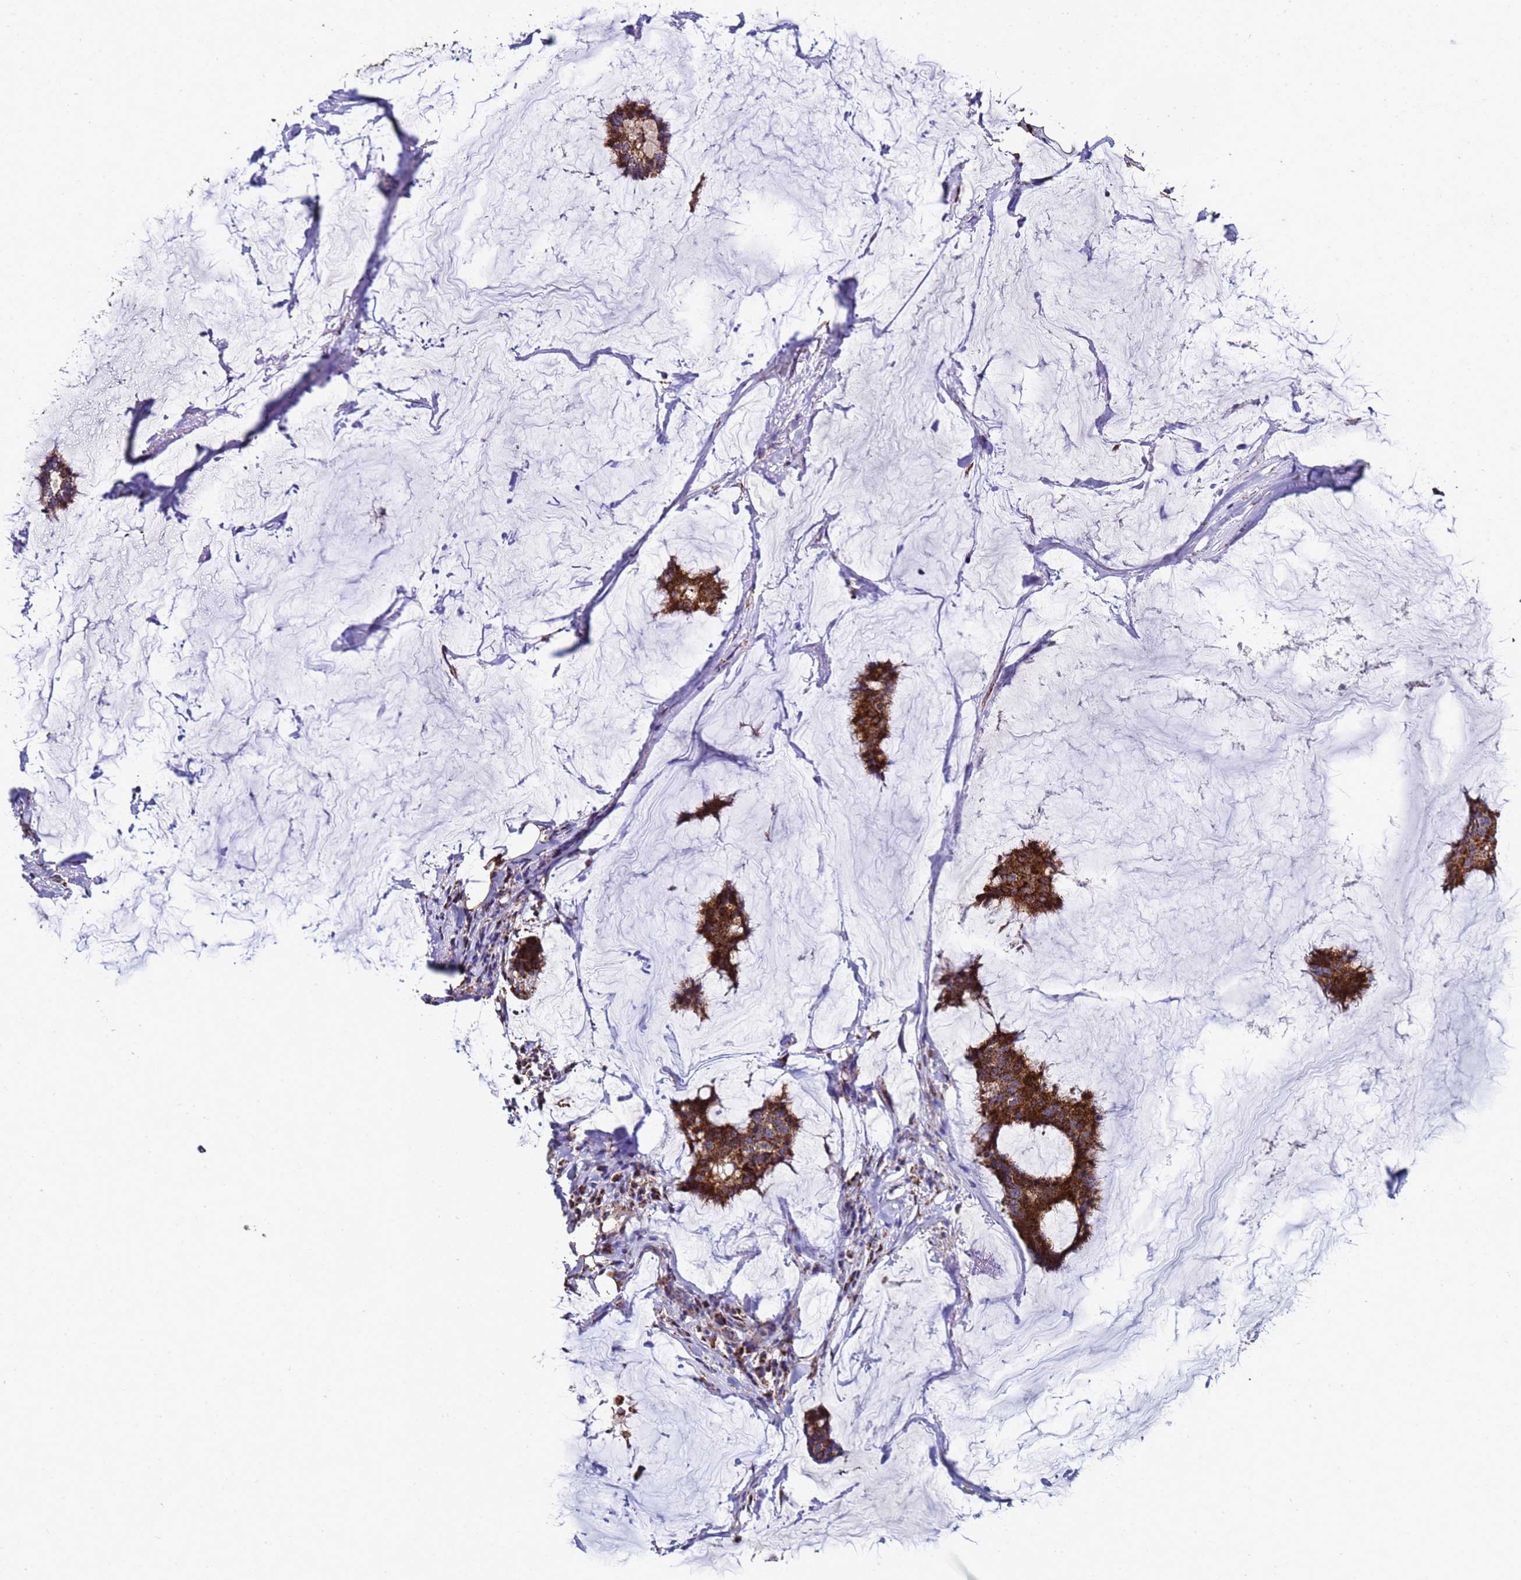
{"staining": {"intensity": "strong", "quantity": ">75%", "location": "cytoplasmic/membranous"}, "tissue": "breast cancer", "cell_type": "Tumor cells", "image_type": "cancer", "snomed": [{"axis": "morphology", "description": "Duct carcinoma"}, {"axis": "topography", "description": "Breast"}], "caption": "A high amount of strong cytoplasmic/membranous expression is identified in about >75% of tumor cells in intraductal carcinoma (breast) tissue. (Stains: DAB (3,3'-diaminobenzidine) in brown, nuclei in blue, Microscopy: brightfield microscopy at high magnification).", "gene": "MRPS12", "patient": {"sex": "female", "age": 93}}